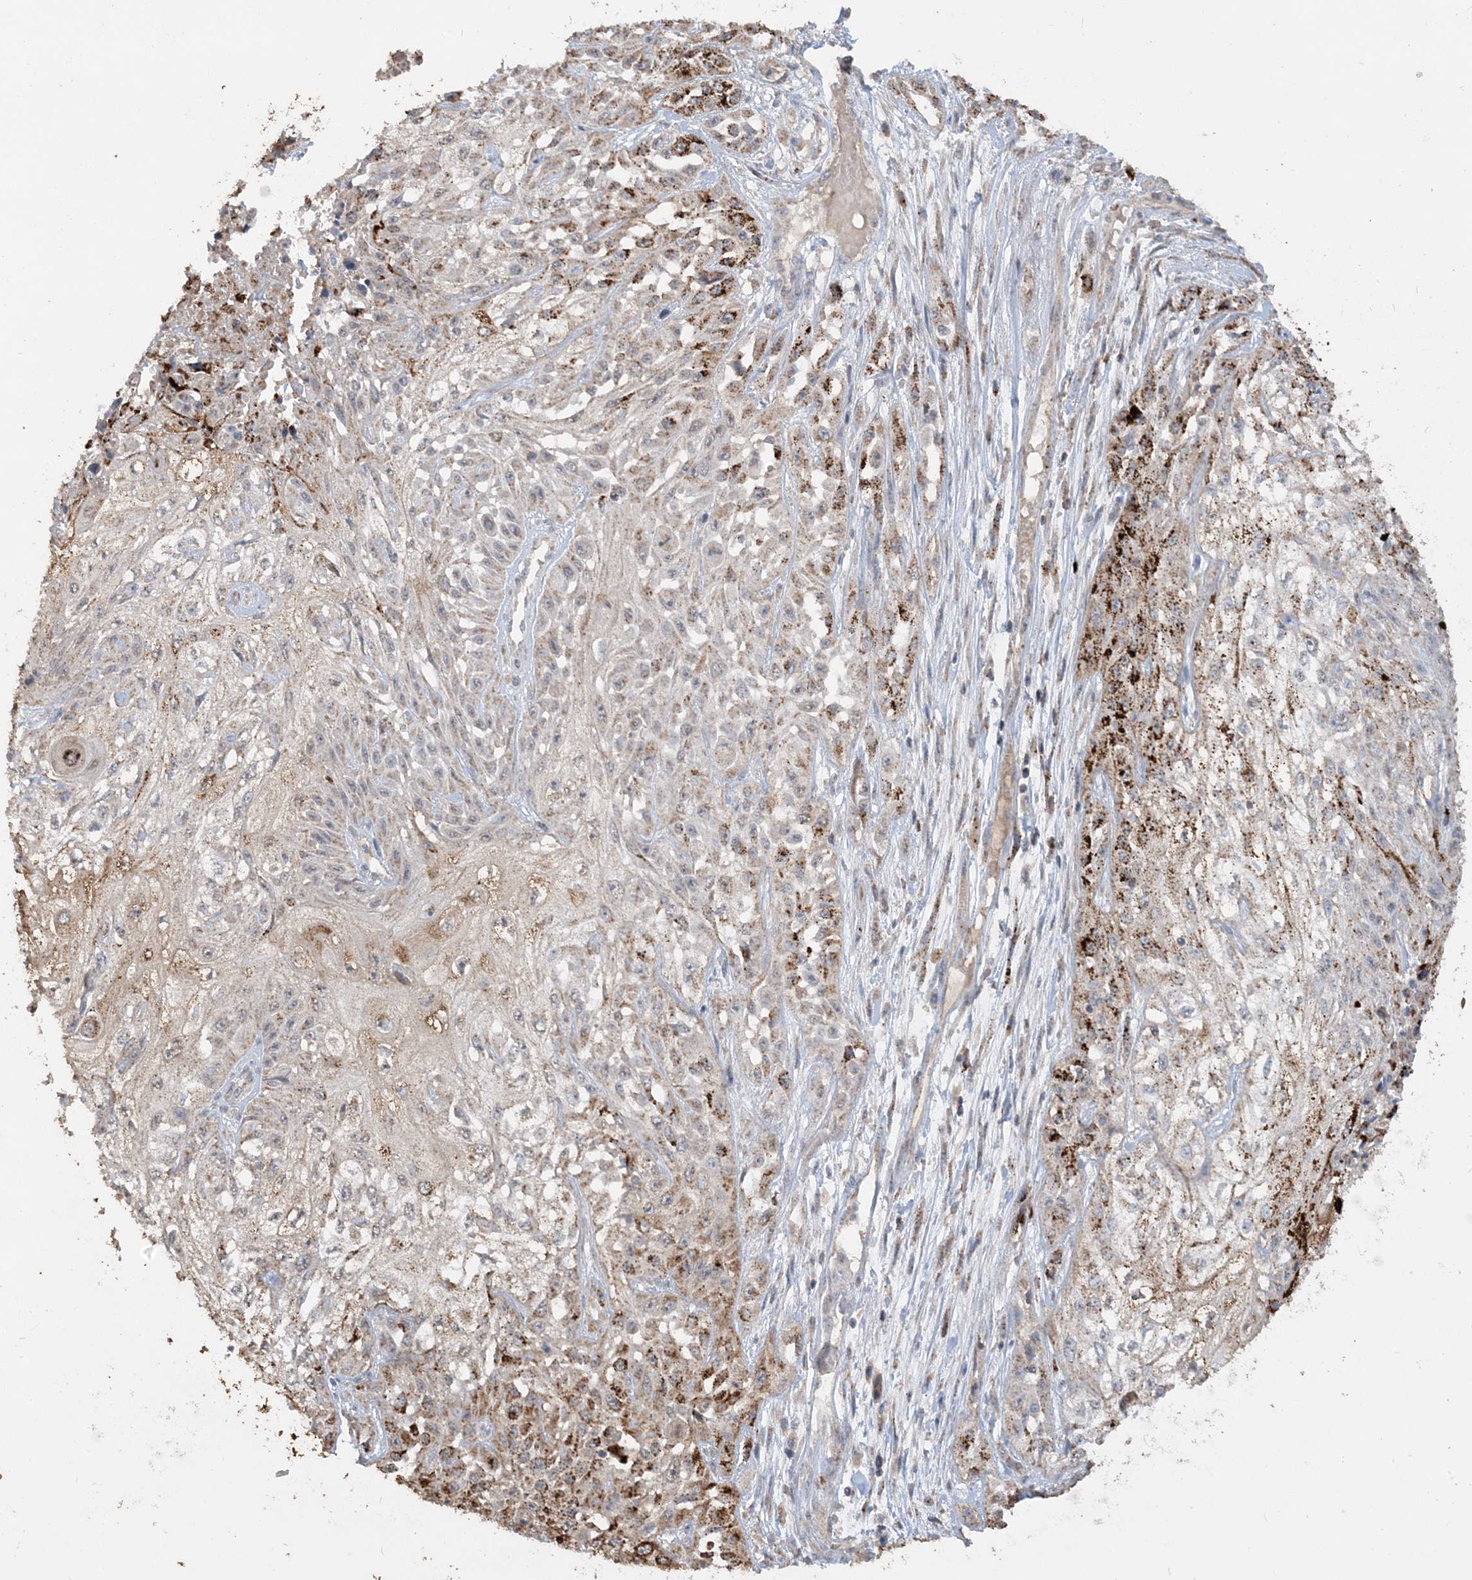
{"staining": {"intensity": "strong", "quantity": "<25%", "location": "cytoplasmic/membranous"}, "tissue": "skin cancer", "cell_type": "Tumor cells", "image_type": "cancer", "snomed": [{"axis": "morphology", "description": "Squamous cell carcinoma, NOS"}, {"axis": "morphology", "description": "Squamous cell carcinoma, metastatic, NOS"}, {"axis": "topography", "description": "Skin"}, {"axis": "topography", "description": "Lymph node"}], "caption": "Protein staining of skin squamous cell carcinoma tissue demonstrates strong cytoplasmic/membranous positivity in about <25% of tumor cells.", "gene": "SFMBT2", "patient": {"sex": "male", "age": 75}}